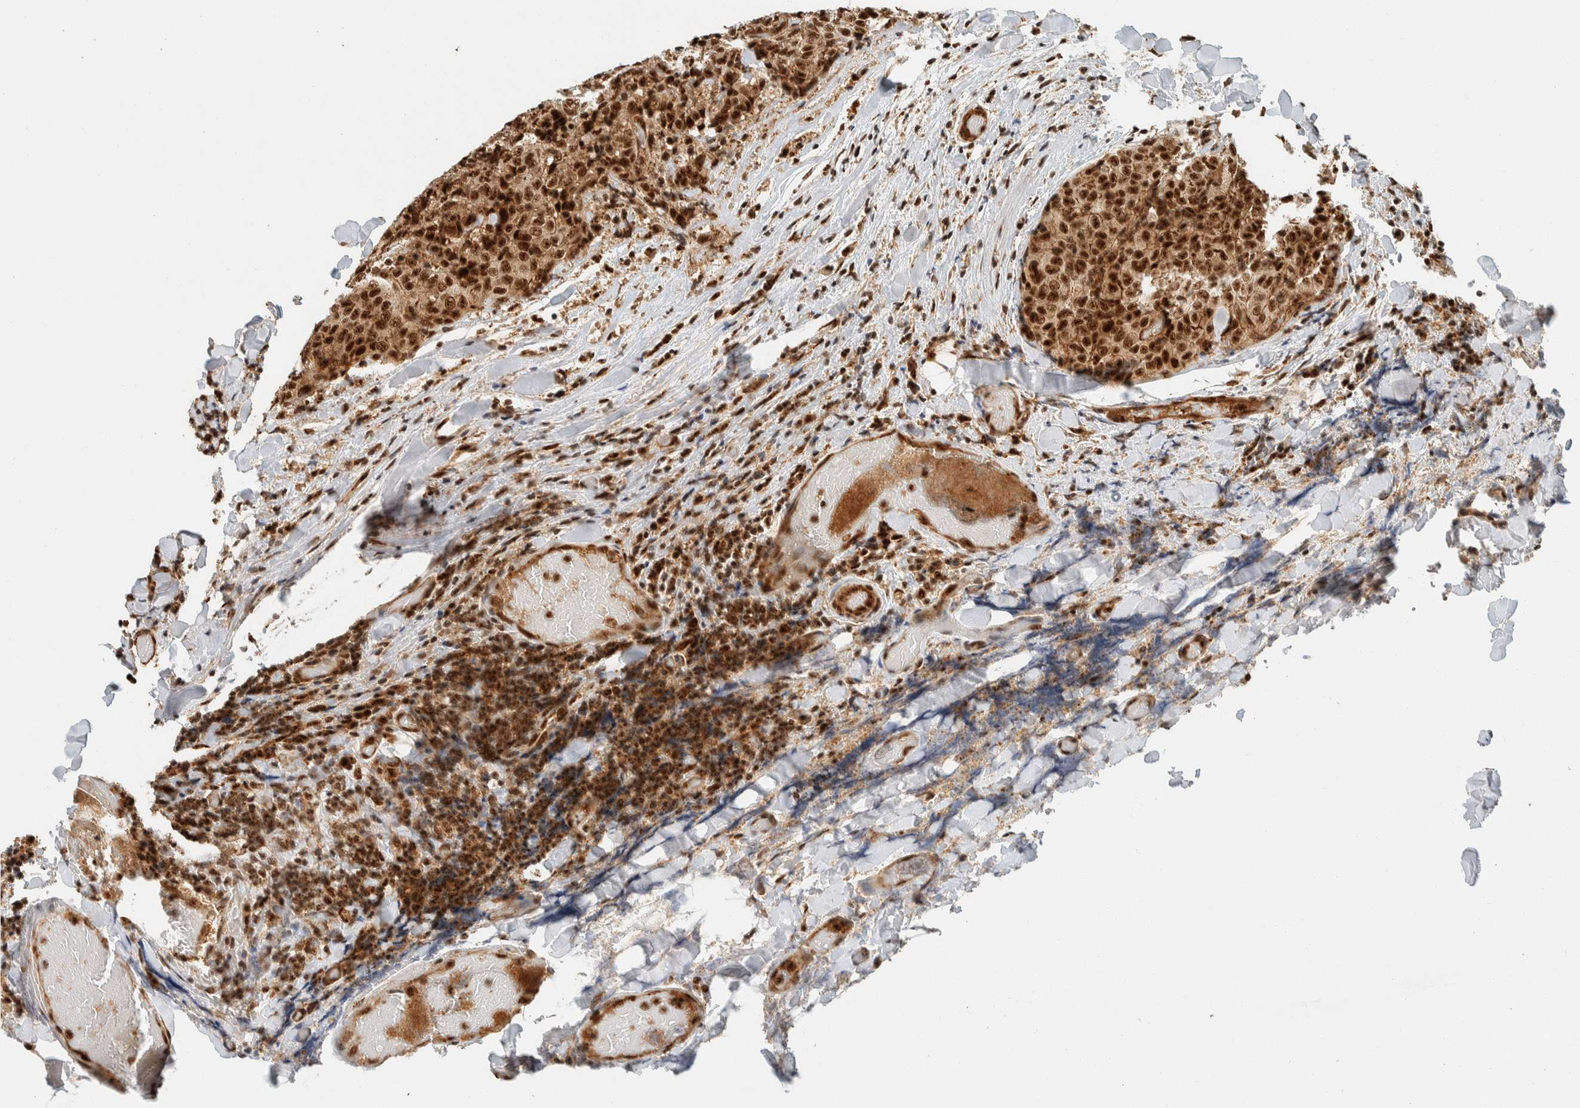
{"staining": {"intensity": "strong", "quantity": ">75%", "location": "nuclear"}, "tissue": "thyroid cancer", "cell_type": "Tumor cells", "image_type": "cancer", "snomed": [{"axis": "morphology", "description": "Normal tissue, NOS"}, {"axis": "morphology", "description": "Papillary adenocarcinoma, NOS"}, {"axis": "topography", "description": "Thyroid gland"}], "caption": "Tumor cells demonstrate strong nuclear staining in about >75% of cells in thyroid cancer (papillary adenocarcinoma). The staining was performed using DAB (3,3'-diaminobenzidine) to visualize the protein expression in brown, while the nuclei were stained in blue with hematoxylin (Magnification: 20x).", "gene": "SIK1", "patient": {"sex": "female", "age": 30}}